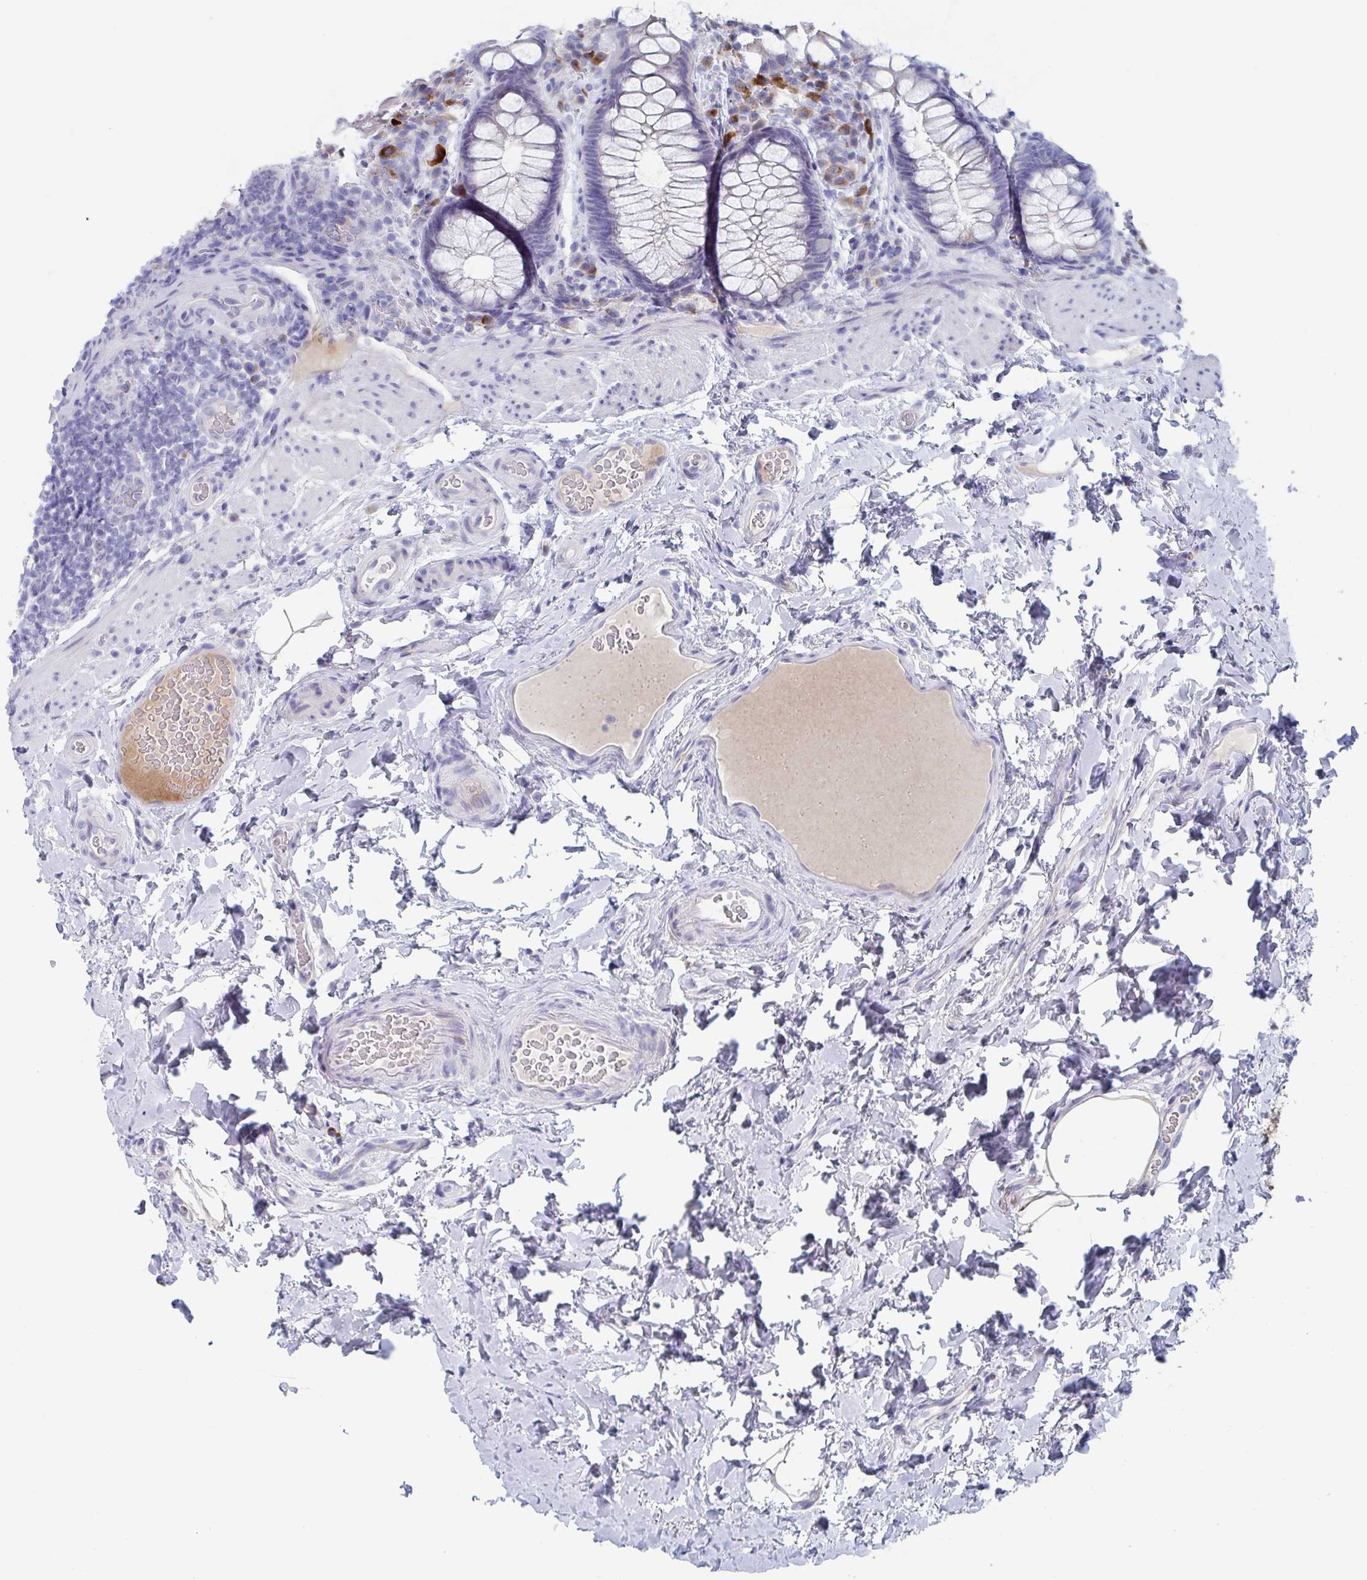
{"staining": {"intensity": "weak", "quantity": "<25%", "location": "cytoplasmic/membranous"}, "tissue": "rectum", "cell_type": "Glandular cells", "image_type": "normal", "snomed": [{"axis": "morphology", "description": "Normal tissue, NOS"}, {"axis": "topography", "description": "Rectum"}], "caption": "This is a image of IHC staining of normal rectum, which shows no staining in glandular cells. (DAB (3,3'-diaminobenzidine) immunohistochemistry (IHC), high magnification).", "gene": "NT5C3B", "patient": {"sex": "female", "age": 69}}